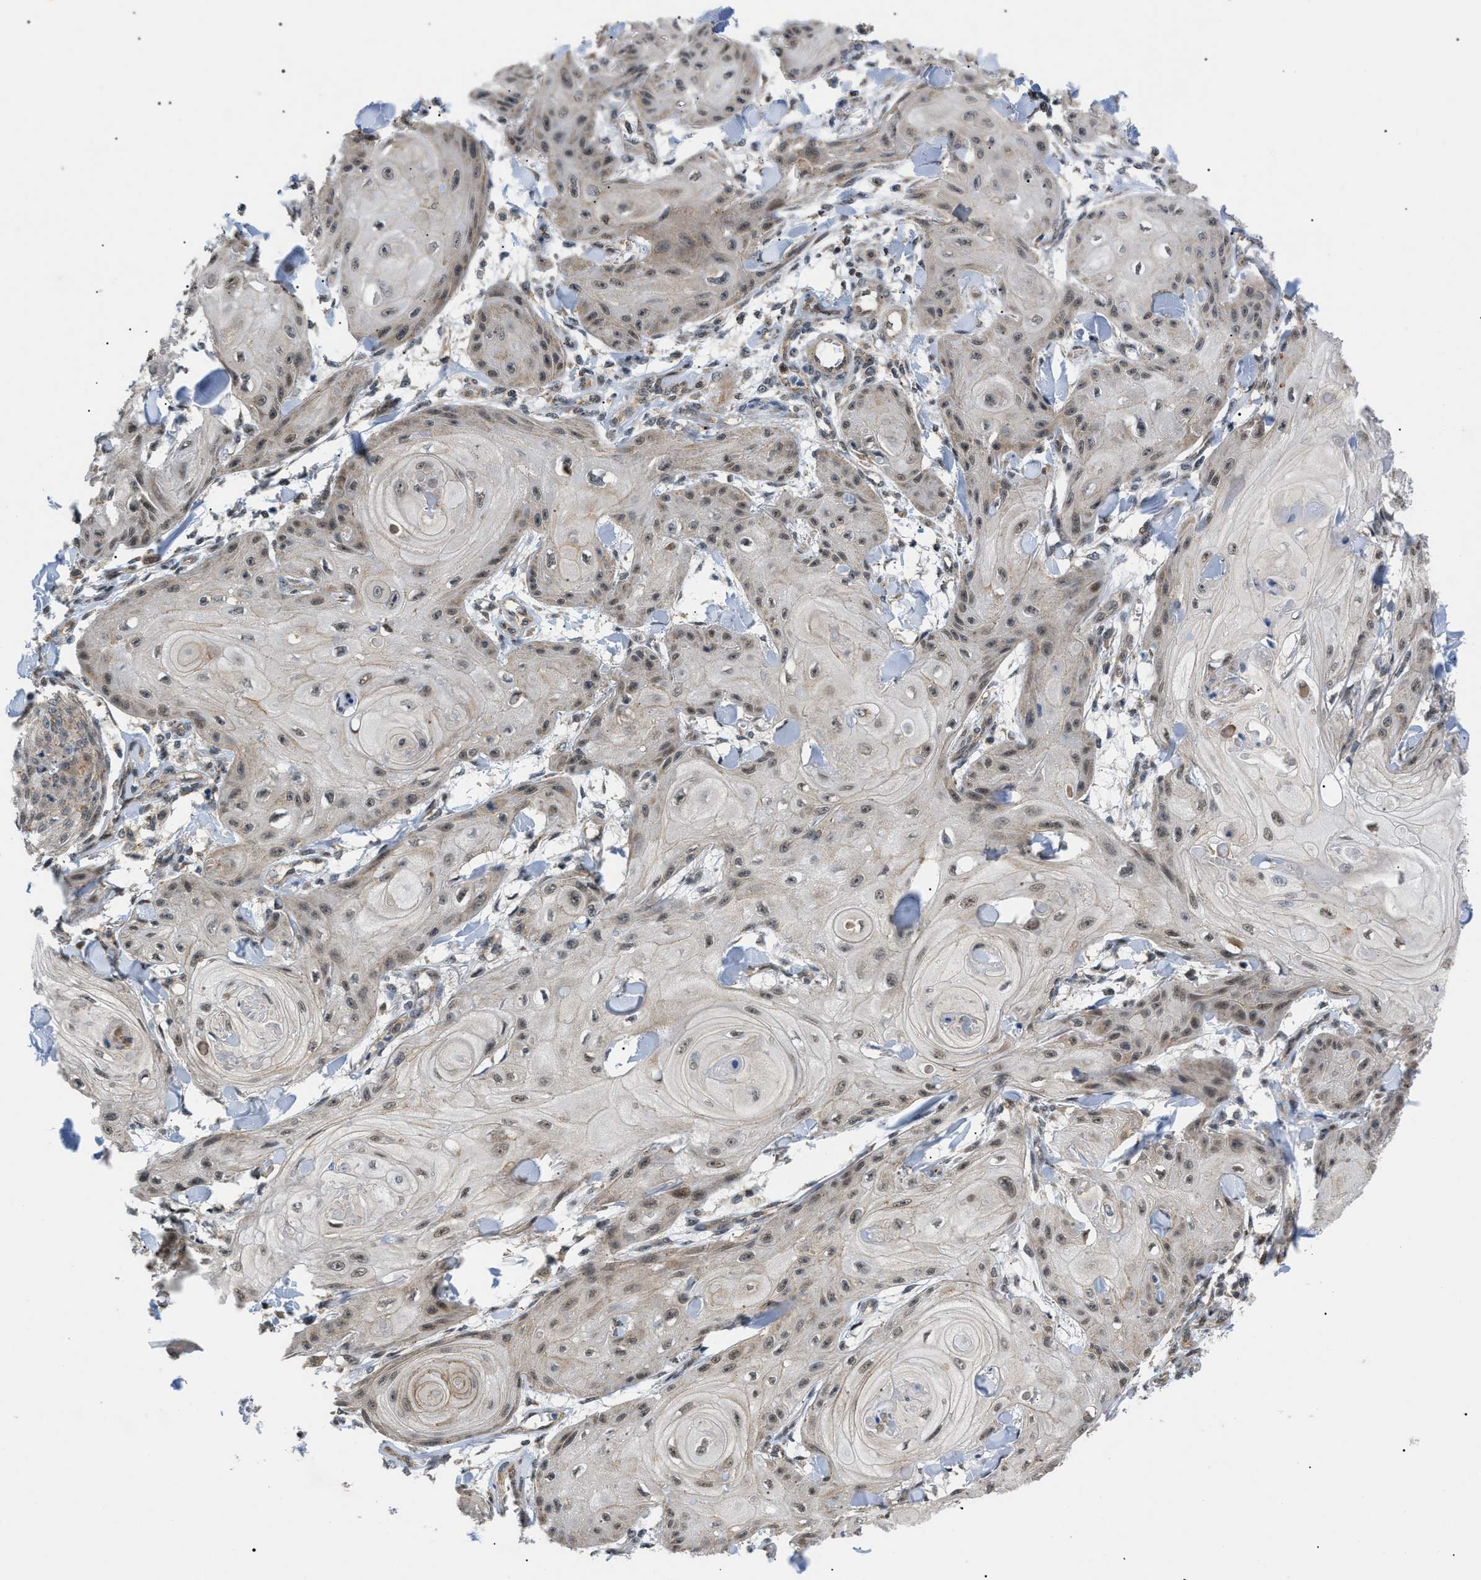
{"staining": {"intensity": "negative", "quantity": "none", "location": "none"}, "tissue": "skin cancer", "cell_type": "Tumor cells", "image_type": "cancer", "snomed": [{"axis": "morphology", "description": "Squamous cell carcinoma, NOS"}, {"axis": "topography", "description": "Skin"}], "caption": "This image is of squamous cell carcinoma (skin) stained with IHC to label a protein in brown with the nuclei are counter-stained blue. There is no staining in tumor cells. Brightfield microscopy of IHC stained with DAB (3,3'-diaminobenzidine) (brown) and hematoxylin (blue), captured at high magnification.", "gene": "ZBTB11", "patient": {"sex": "male", "age": 74}}